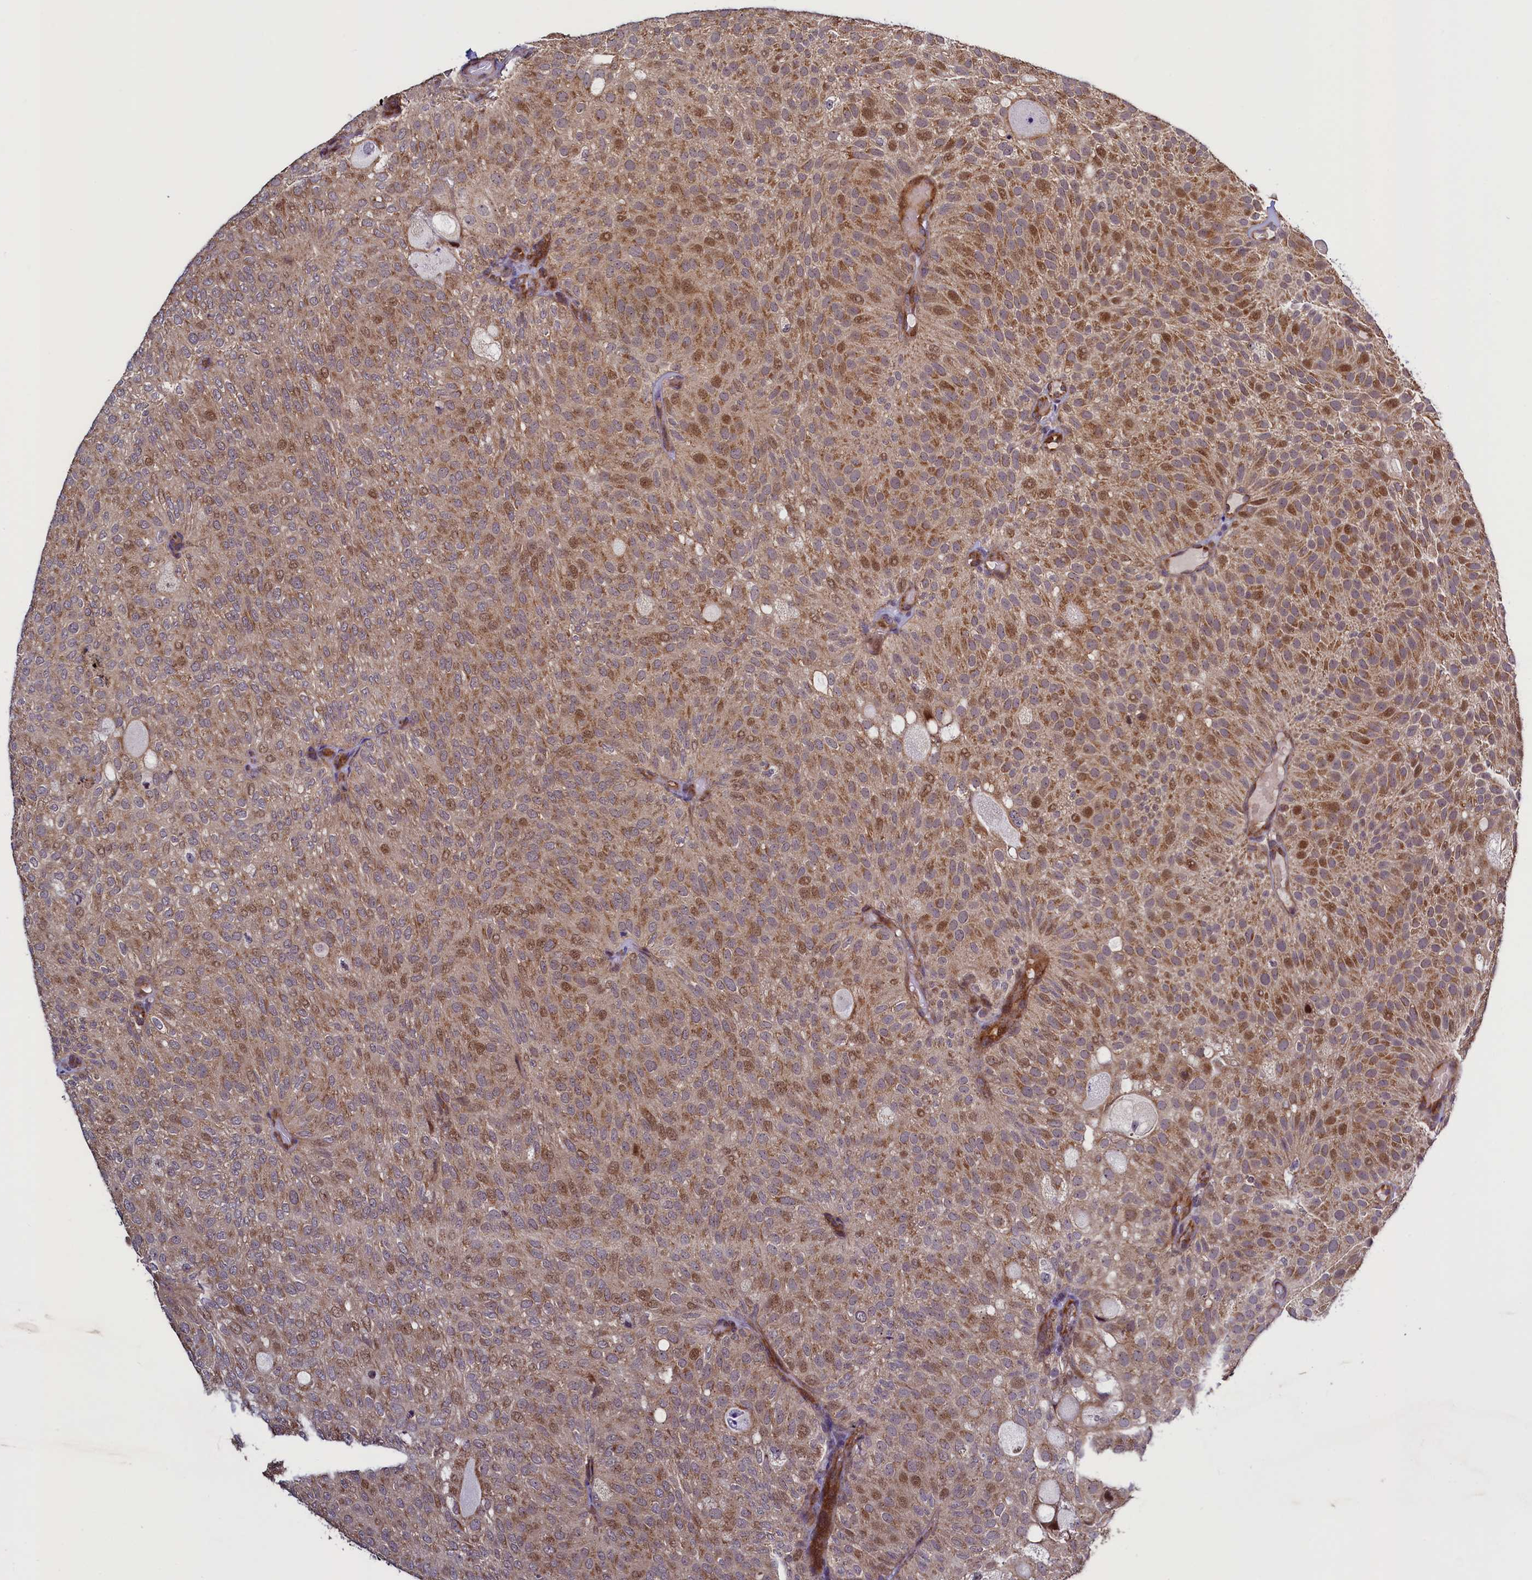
{"staining": {"intensity": "moderate", "quantity": ">75%", "location": "cytoplasmic/membranous,nuclear"}, "tissue": "urothelial cancer", "cell_type": "Tumor cells", "image_type": "cancer", "snomed": [{"axis": "morphology", "description": "Urothelial carcinoma, Low grade"}, {"axis": "topography", "description": "Urinary bladder"}], "caption": "There is medium levels of moderate cytoplasmic/membranous and nuclear positivity in tumor cells of urothelial cancer, as demonstrated by immunohistochemical staining (brown color).", "gene": "RBFA", "patient": {"sex": "male", "age": 78}}